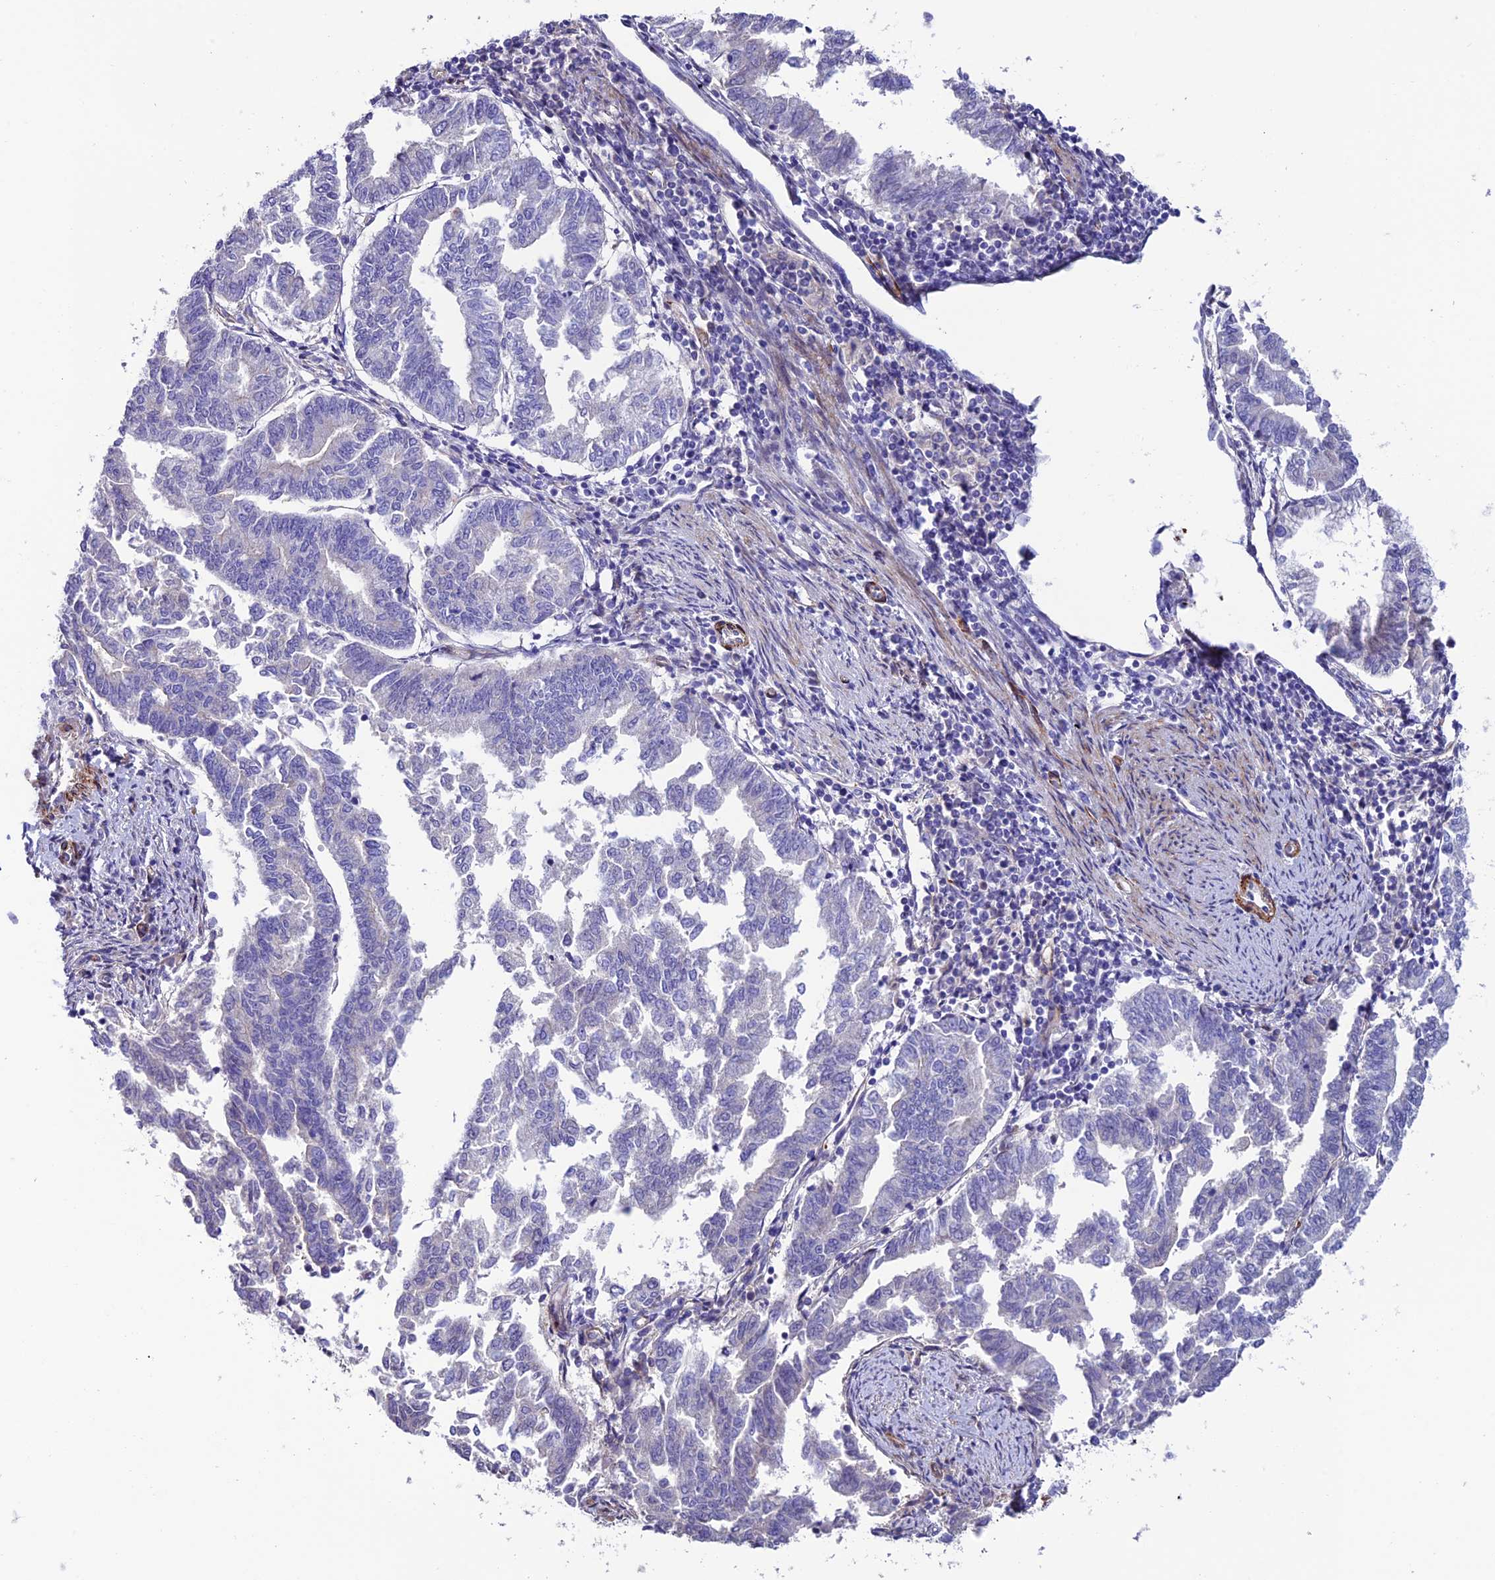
{"staining": {"intensity": "negative", "quantity": "none", "location": "none"}, "tissue": "endometrial cancer", "cell_type": "Tumor cells", "image_type": "cancer", "snomed": [{"axis": "morphology", "description": "Adenocarcinoma, NOS"}, {"axis": "topography", "description": "Endometrium"}], "caption": "The IHC photomicrograph has no significant expression in tumor cells of endometrial cancer (adenocarcinoma) tissue.", "gene": "REX1BD", "patient": {"sex": "female", "age": 79}}